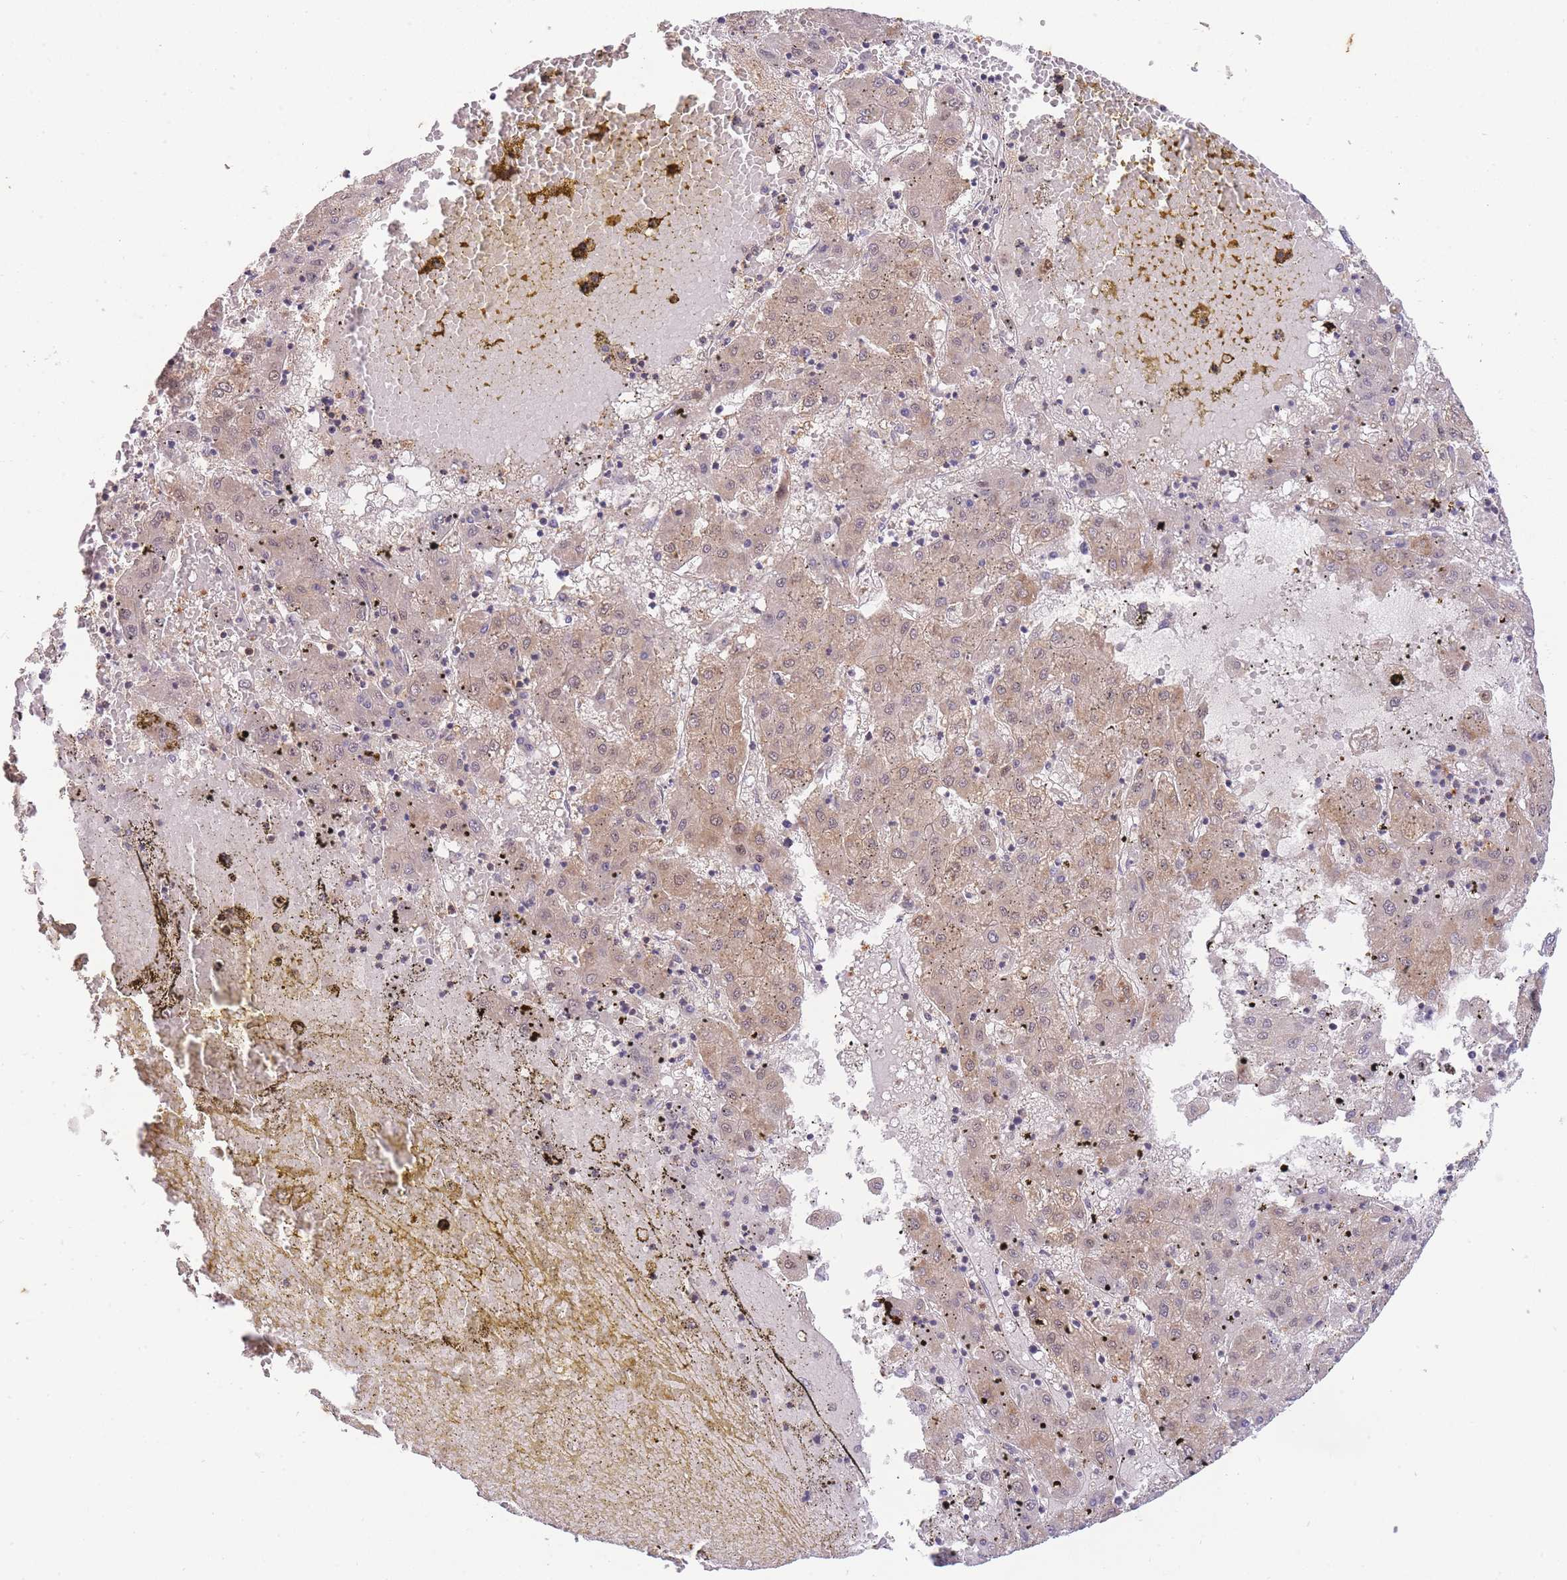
{"staining": {"intensity": "weak", "quantity": "25%-75%", "location": "cytoplasmic/membranous"}, "tissue": "liver cancer", "cell_type": "Tumor cells", "image_type": "cancer", "snomed": [{"axis": "morphology", "description": "Carcinoma, Hepatocellular, NOS"}, {"axis": "topography", "description": "Liver"}], "caption": "Approximately 25%-75% of tumor cells in liver cancer (hepatocellular carcinoma) display weak cytoplasmic/membranous protein staining as visualized by brown immunohistochemical staining.", "gene": "ST8SIA4", "patient": {"sex": "male", "age": 72}}